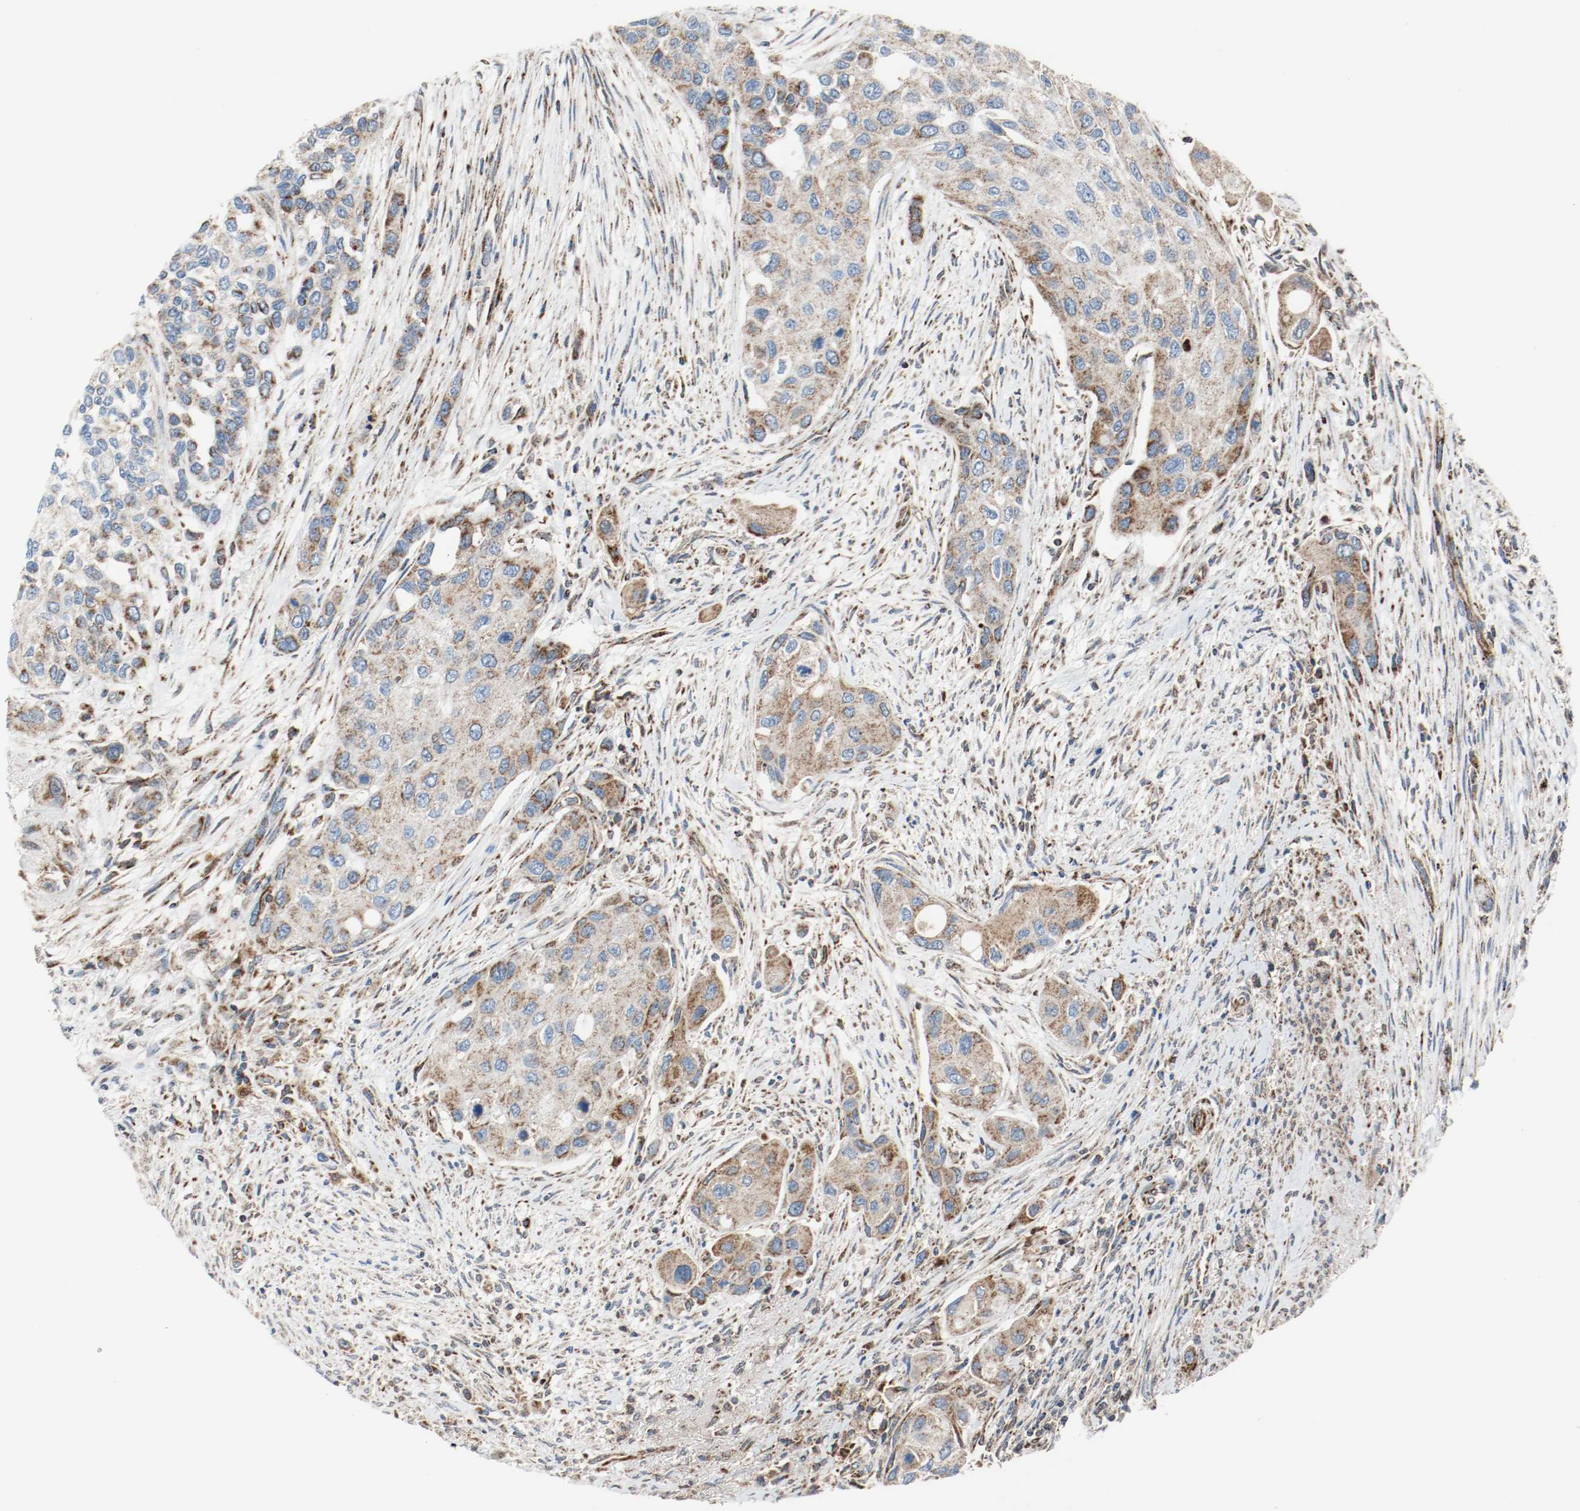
{"staining": {"intensity": "moderate", "quantity": ">75%", "location": "cytoplasmic/membranous"}, "tissue": "urothelial cancer", "cell_type": "Tumor cells", "image_type": "cancer", "snomed": [{"axis": "morphology", "description": "Urothelial carcinoma, High grade"}, {"axis": "topography", "description": "Urinary bladder"}], "caption": "Immunohistochemistry of human urothelial cancer exhibits medium levels of moderate cytoplasmic/membranous positivity in approximately >75% of tumor cells.", "gene": "TXNRD1", "patient": {"sex": "female", "age": 56}}